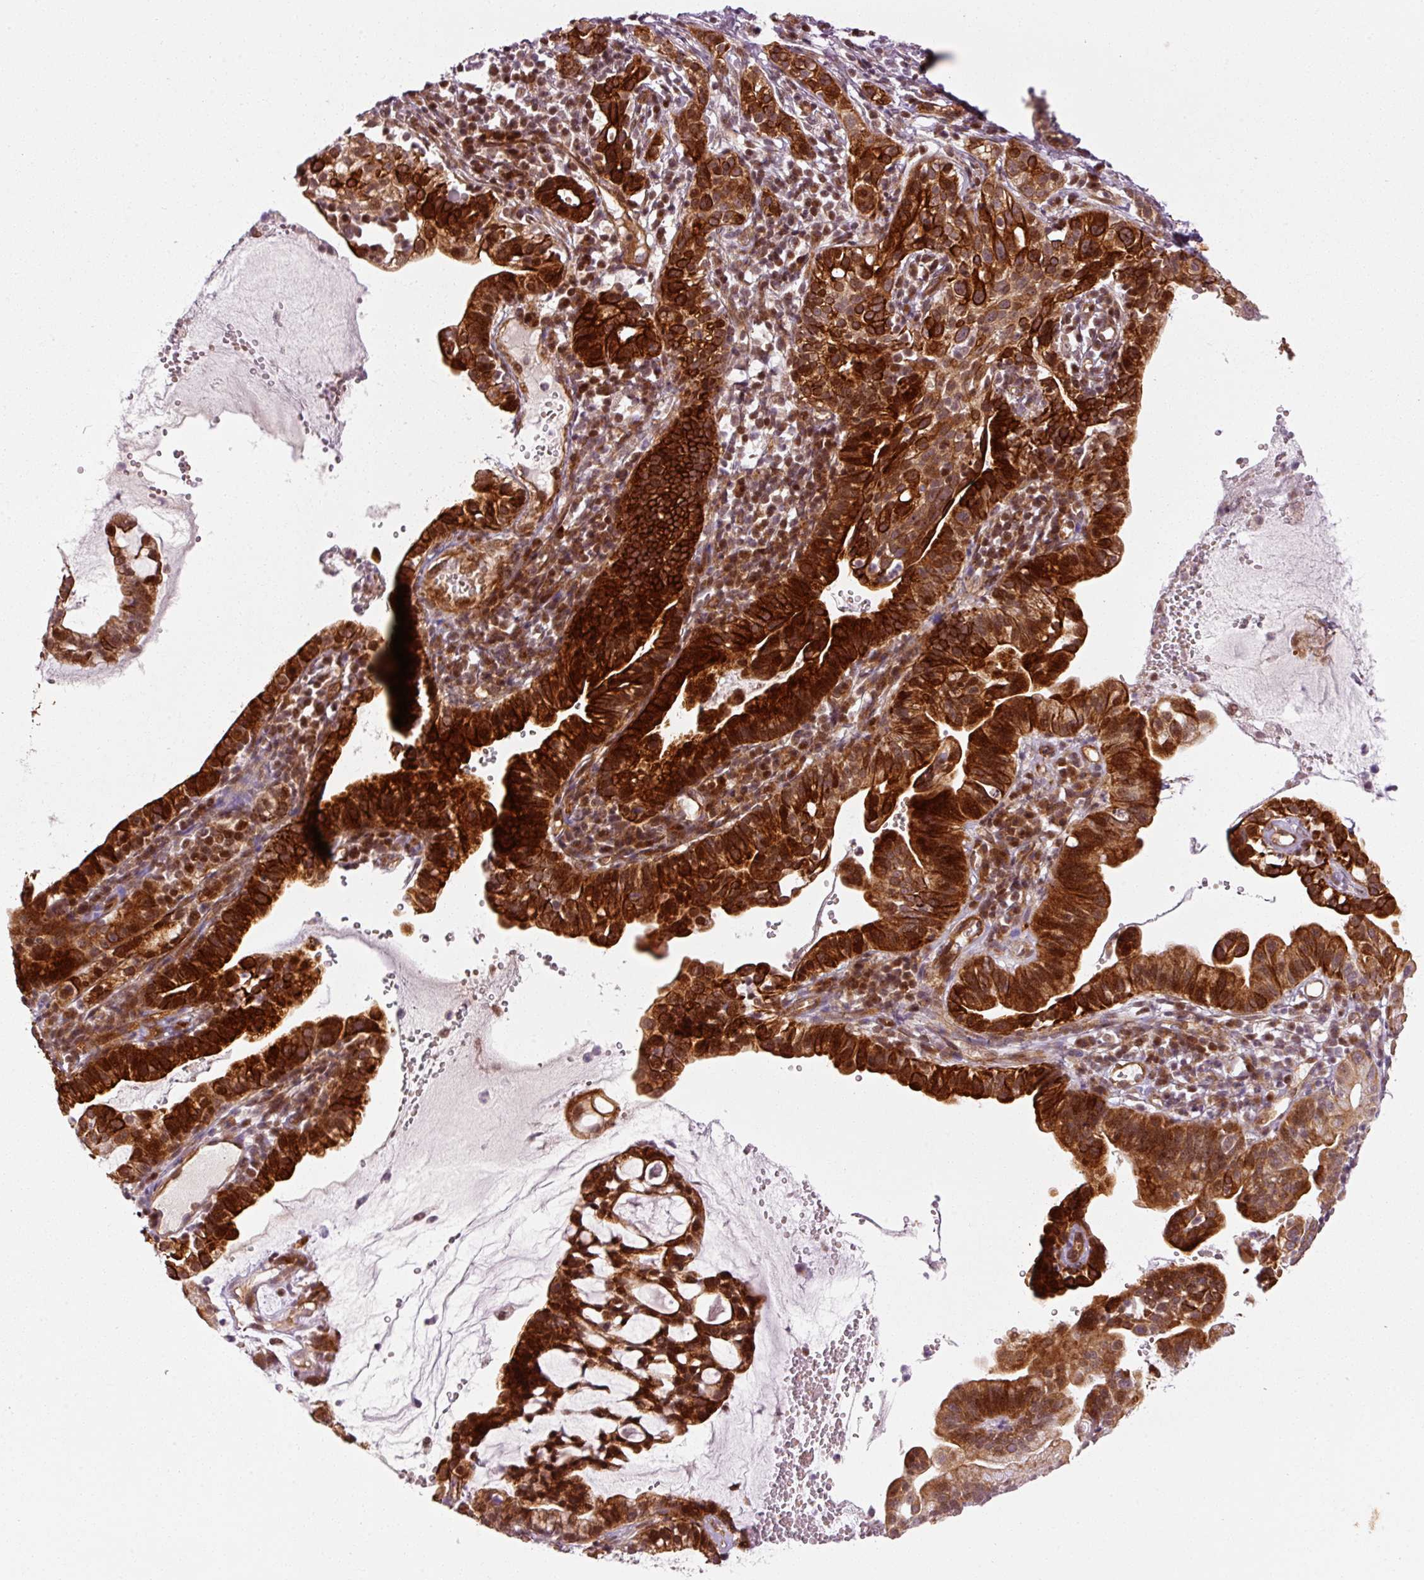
{"staining": {"intensity": "strong", "quantity": ">75%", "location": "cytoplasmic/membranous,nuclear"}, "tissue": "cervical cancer", "cell_type": "Tumor cells", "image_type": "cancer", "snomed": [{"axis": "morphology", "description": "Adenocarcinoma, NOS"}, {"axis": "topography", "description": "Cervix"}], "caption": "IHC image of neoplastic tissue: human adenocarcinoma (cervical) stained using immunohistochemistry (IHC) displays high levels of strong protein expression localized specifically in the cytoplasmic/membranous and nuclear of tumor cells, appearing as a cytoplasmic/membranous and nuclear brown color.", "gene": "ANKRD20A1", "patient": {"sex": "female", "age": 41}}